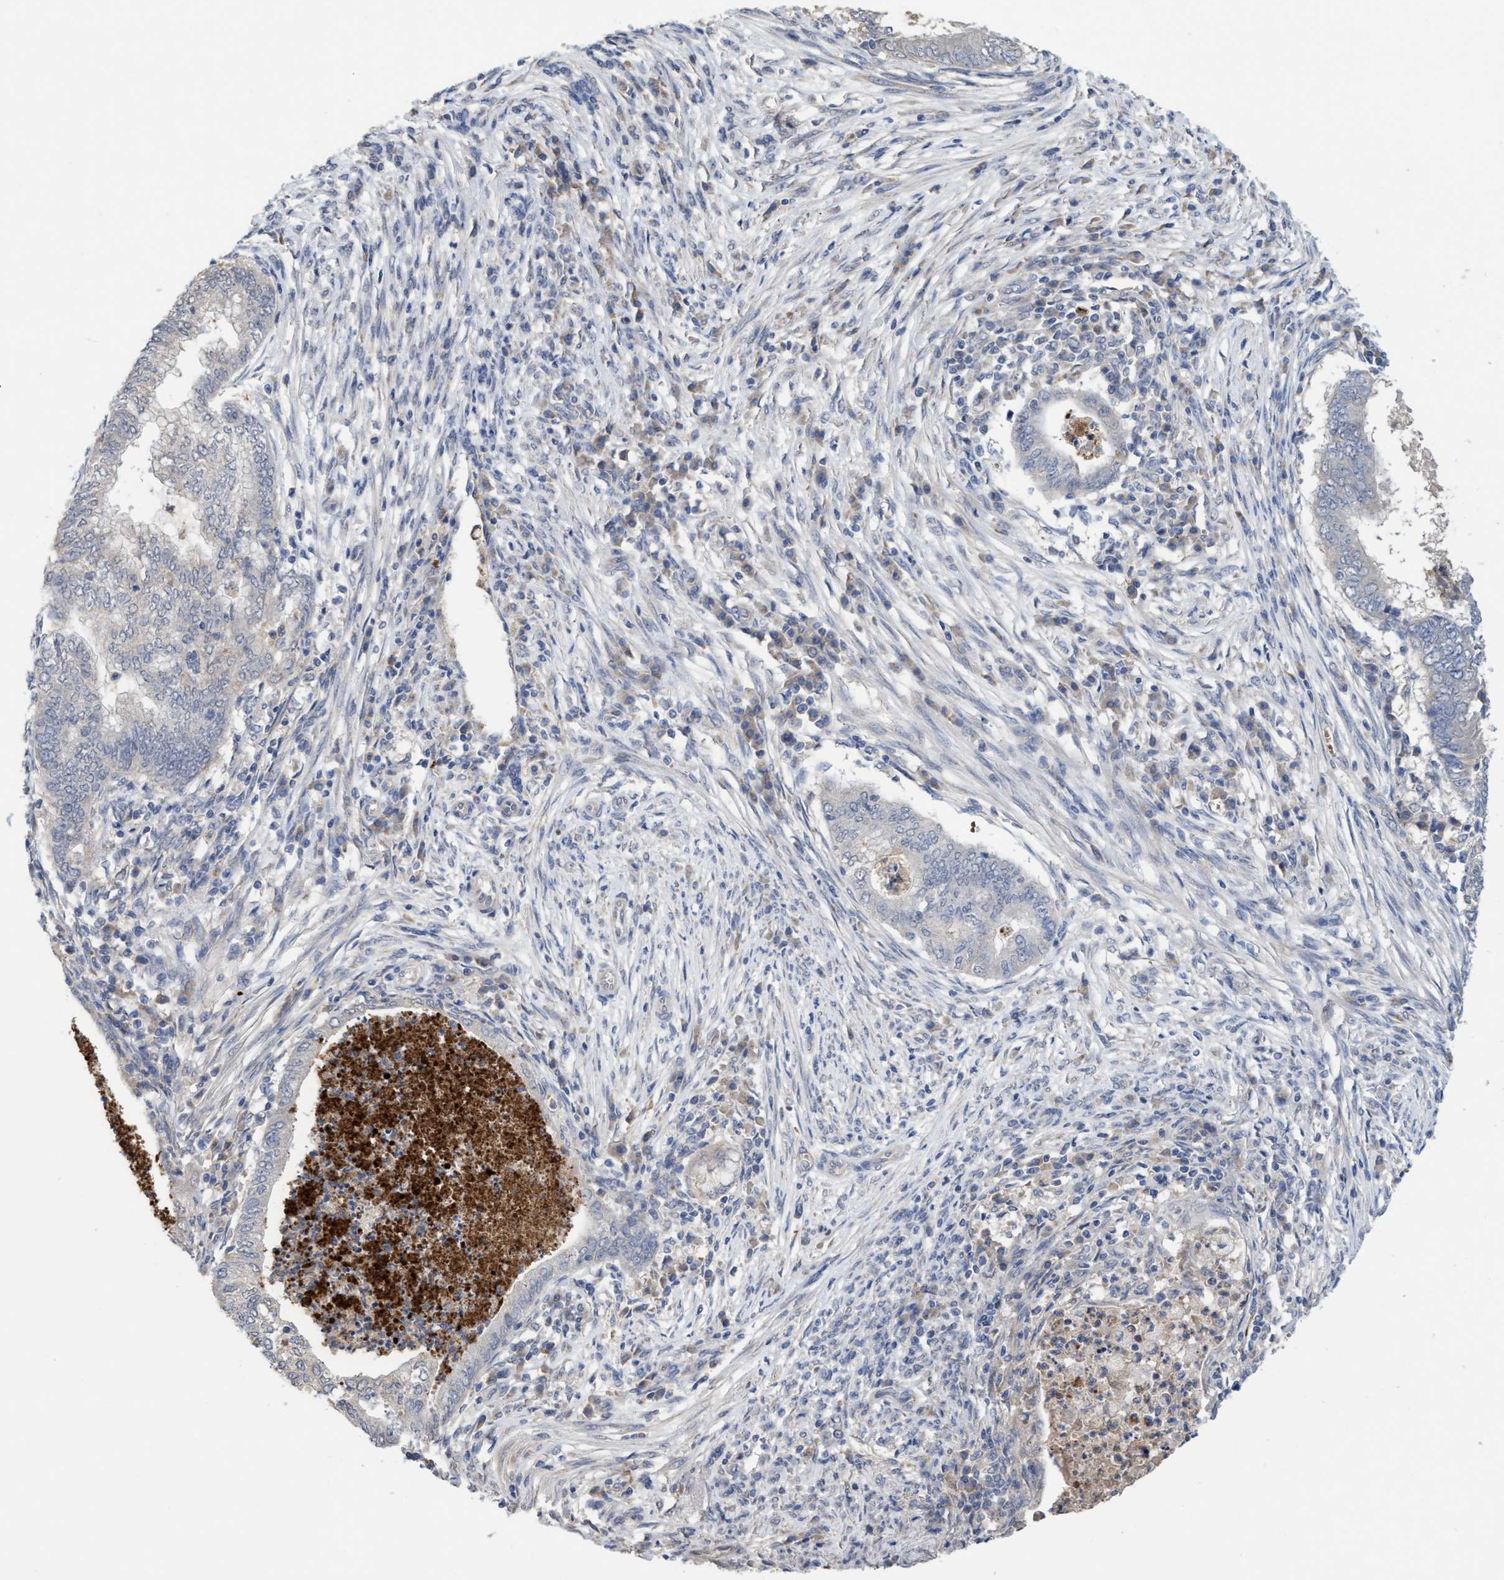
{"staining": {"intensity": "negative", "quantity": "none", "location": "none"}, "tissue": "endometrial cancer", "cell_type": "Tumor cells", "image_type": "cancer", "snomed": [{"axis": "morphology", "description": "Polyp, NOS"}, {"axis": "morphology", "description": "Adenocarcinoma, NOS"}, {"axis": "morphology", "description": "Adenoma, NOS"}, {"axis": "topography", "description": "Endometrium"}], "caption": "This histopathology image is of endometrial cancer stained with immunohistochemistry (IHC) to label a protein in brown with the nuclei are counter-stained blue. There is no staining in tumor cells.", "gene": "SEMA4D", "patient": {"sex": "female", "age": 79}}